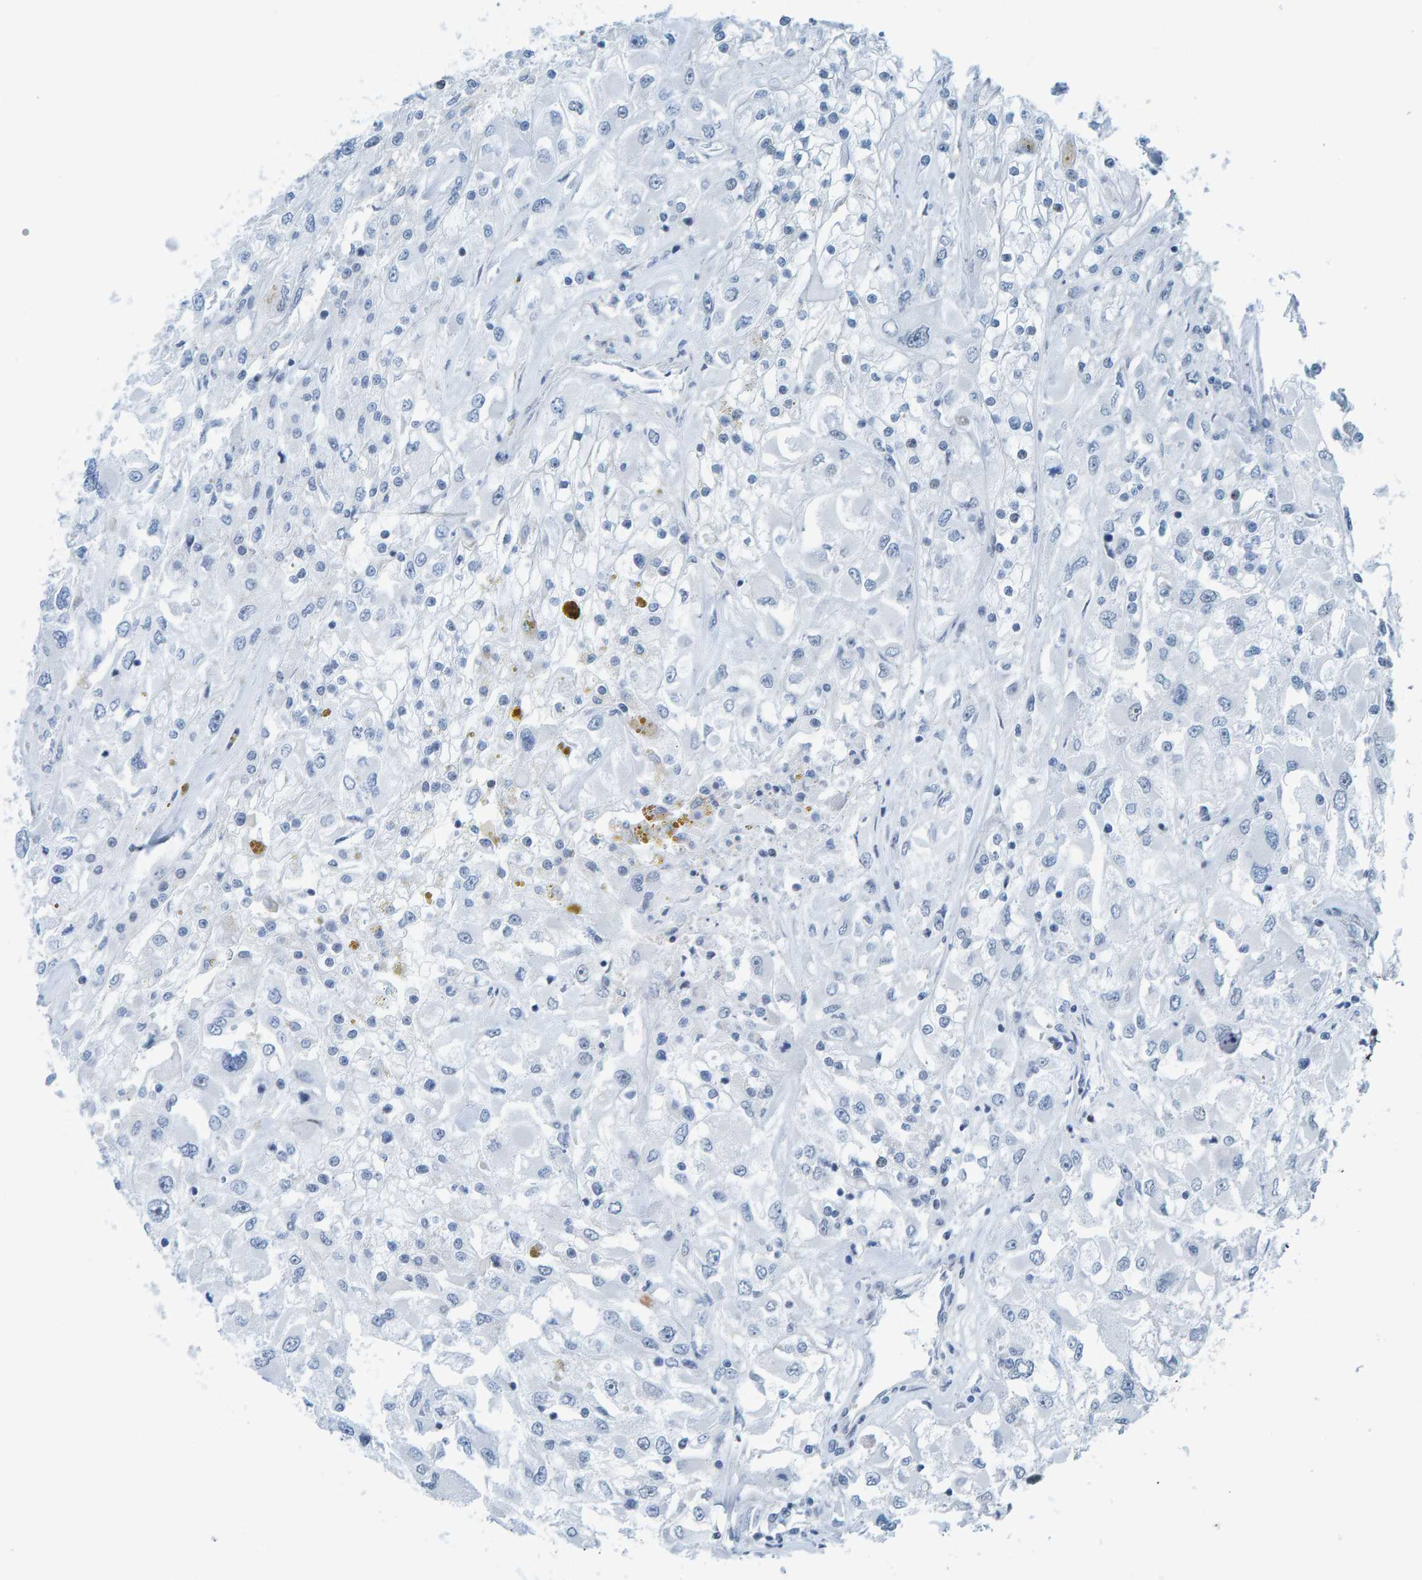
{"staining": {"intensity": "negative", "quantity": "none", "location": "none"}, "tissue": "renal cancer", "cell_type": "Tumor cells", "image_type": "cancer", "snomed": [{"axis": "morphology", "description": "Adenocarcinoma, NOS"}, {"axis": "topography", "description": "Kidney"}], "caption": "The immunohistochemistry photomicrograph has no significant positivity in tumor cells of renal cancer tissue. (DAB (3,3'-diaminobenzidine) immunohistochemistry visualized using brightfield microscopy, high magnification).", "gene": "CNP", "patient": {"sex": "female", "age": 52}}